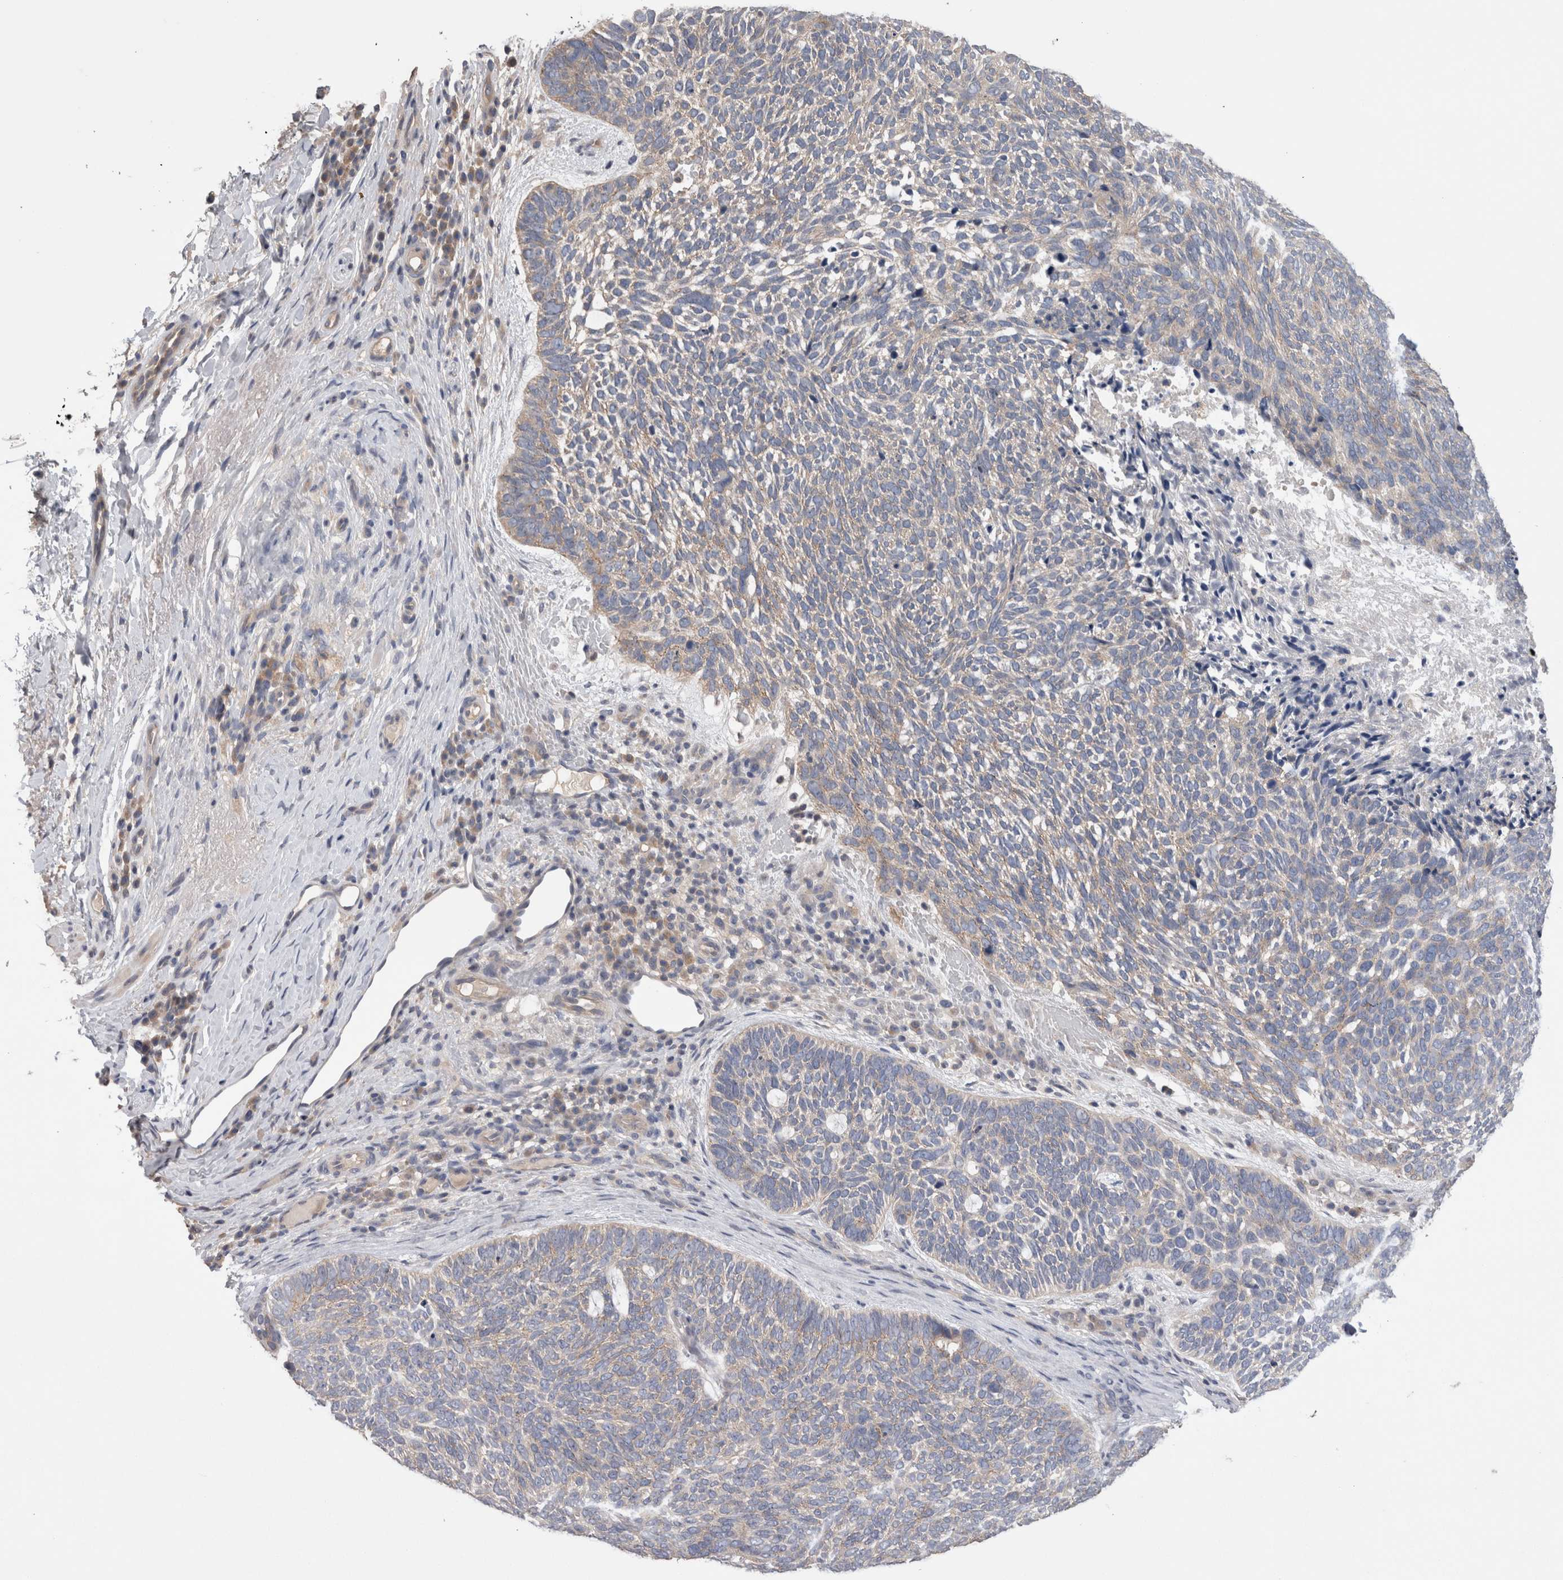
{"staining": {"intensity": "weak", "quantity": "<25%", "location": "cytoplasmic/membranous"}, "tissue": "skin cancer", "cell_type": "Tumor cells", "image_type": "cancer", "snomed": [{"axis": "morphology", "description": "Basal cell carcinoma"}, {"axis": "topography", "description": "Skin"}], "caption": "Immunohistochemical staining of human skin cancer exhibits no significant staining in tumor cells.", "gene": "OTOR", "patient": {"sex": "female", "age": 85}}